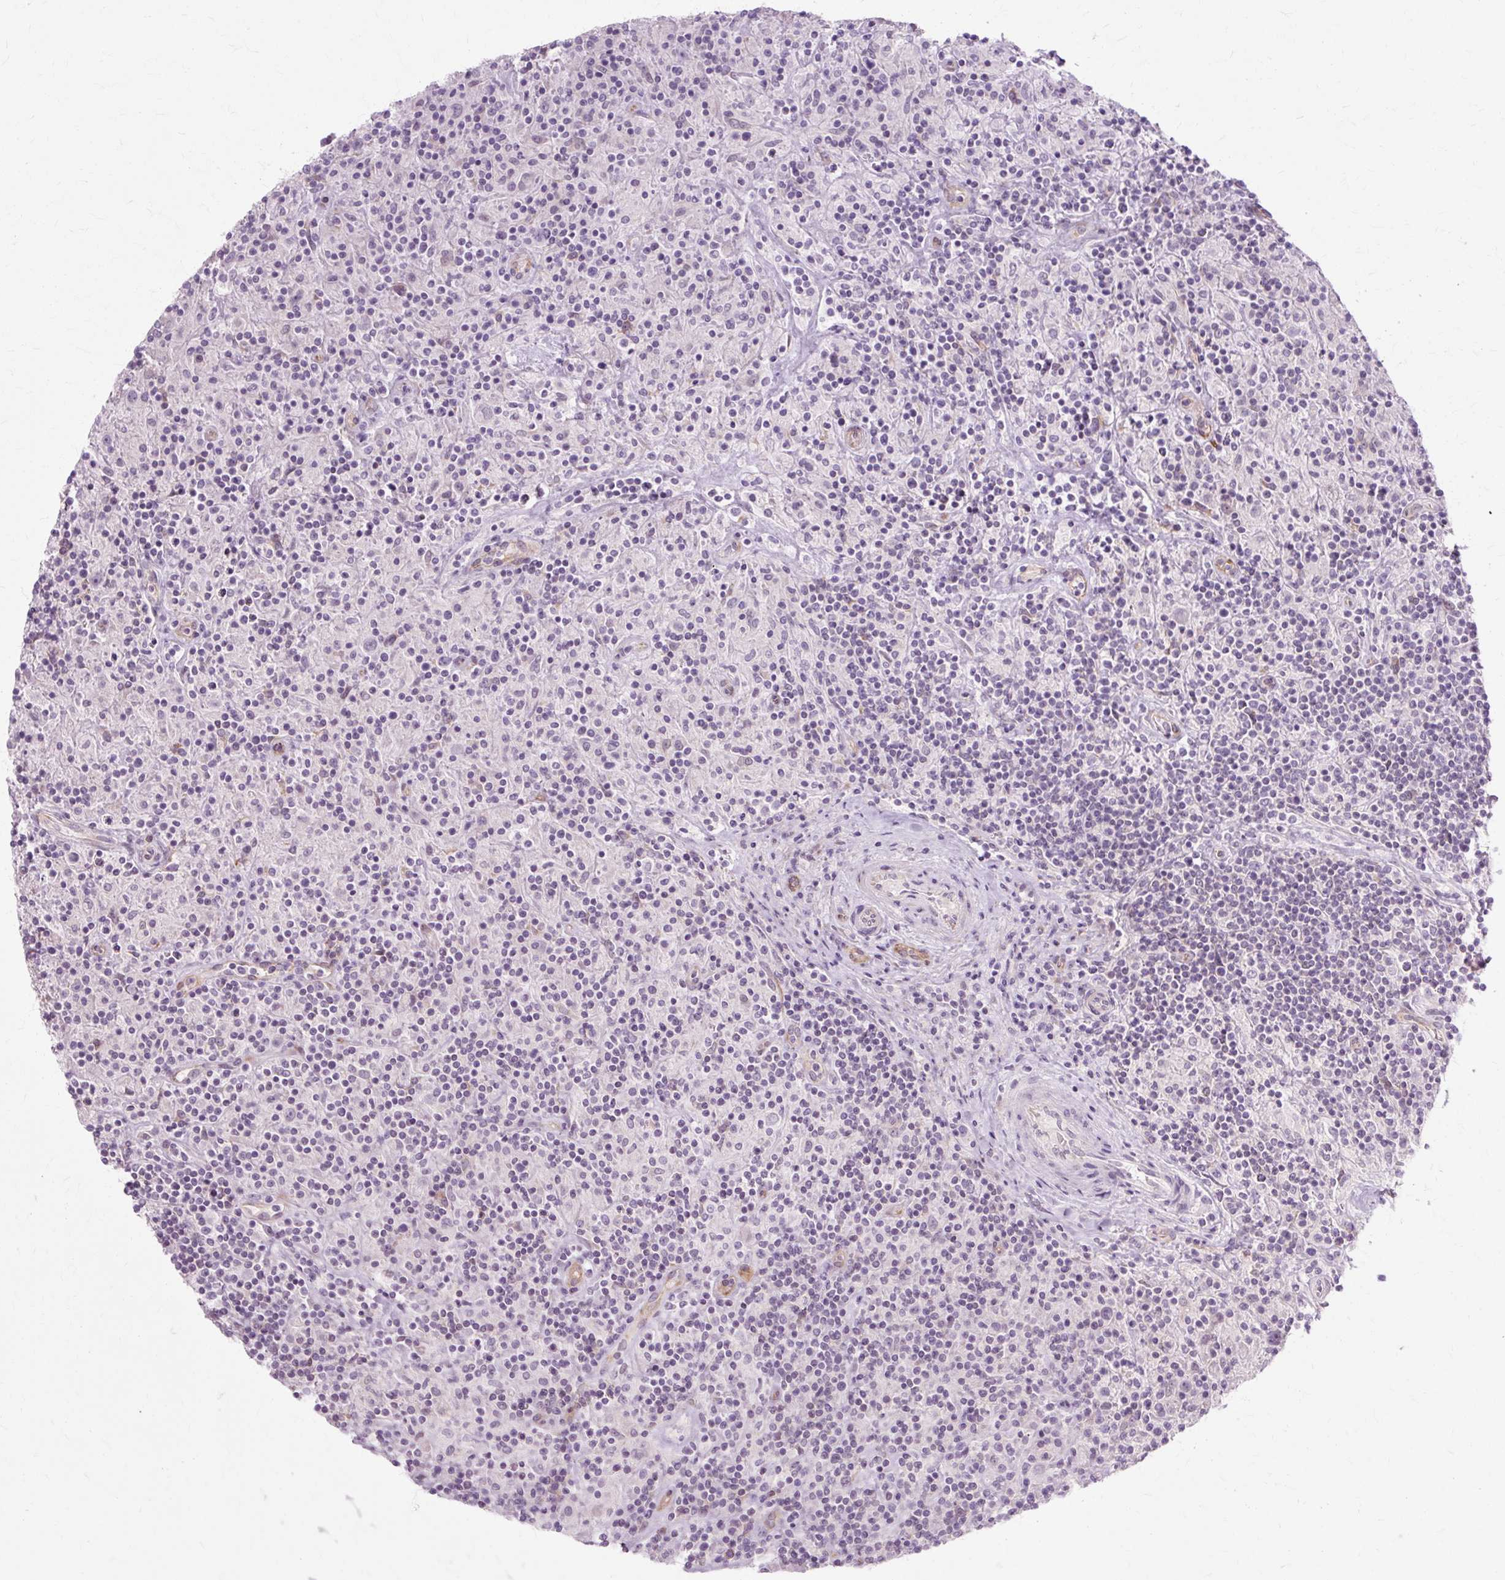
{"staining": {"intensity": "negative", "quantity": "none", "location": "none"}, "tissue": "lymphoma", "cell_type": "Tumor cells", "image_type": "cancer", "snomed": [{"axis": "morphology", "description": "Hodgkin's disease, NOS"}, {"axis": "topography", "description": "Lymph node"}], "caption": "This micrograph is of lymphoma stained with IHC to label a protein in brown with the nuclei are counter-stained blue. There is no positivity in tumor cells. (Stains: DAB IHC with hematoxylin counter stain, Microscopy: brightfield microscopy at high magnification).", "gene": "ZNF35", "patient": {"sex": "male", "age": 70}}